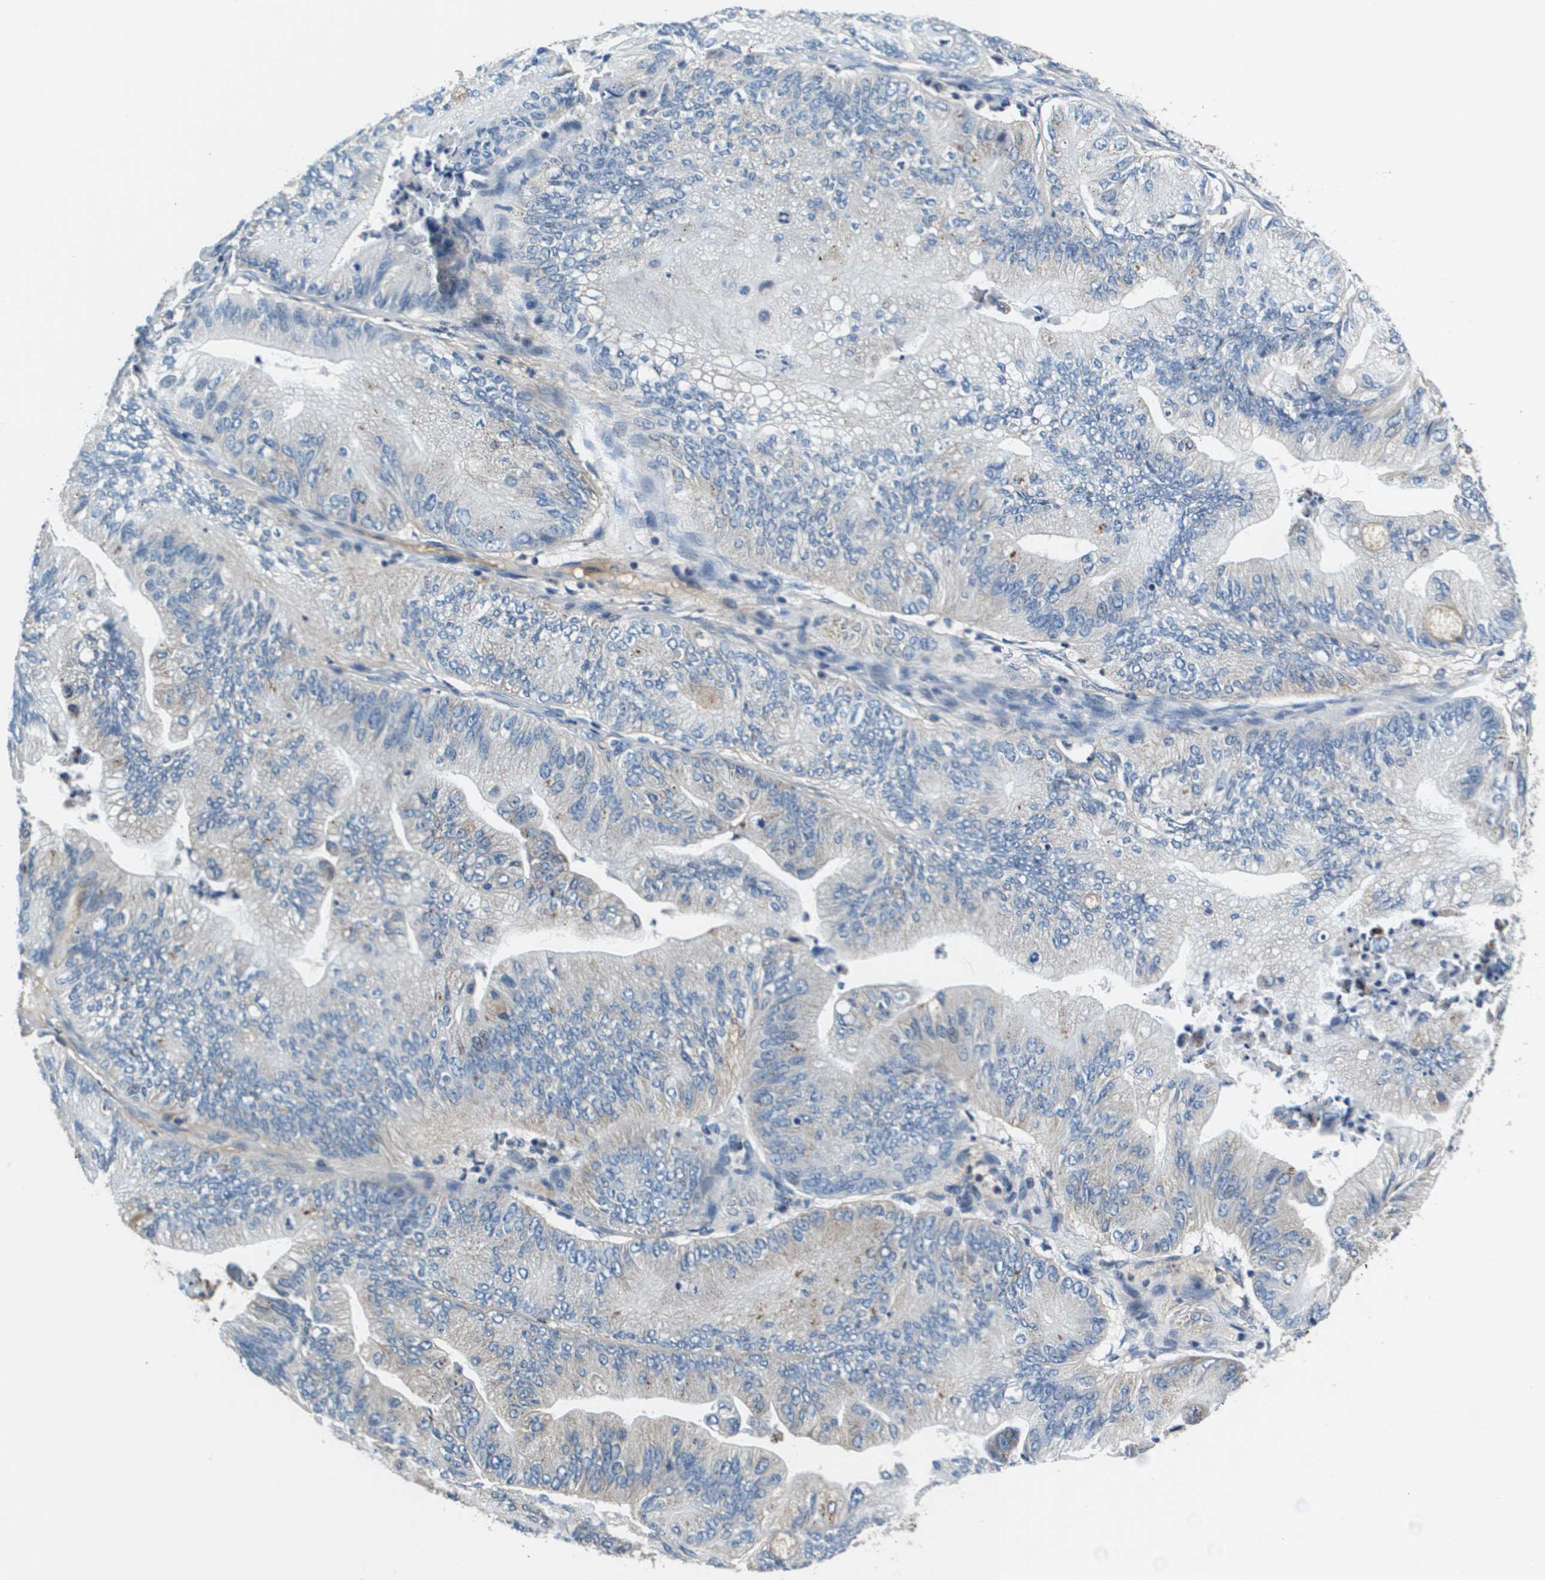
{"staining": {"intensity": "negative", "quantity": "none", "location": "none"}, "tissue": "ovarian cancer", "cell_type": "Tumor cells", "image_type": "cancer", "snomed": [{"axis": "morphology", "description": "Cystadenocarcinoma, mucinous, NOS"}, {"axis": "topography", "description": "Ovary"}], "caption": "Protein analysis of mucinous cystadenocarcinoma (ovarian) demonstrates no significant expression in tumor cells.", "gene": "KCNQ5", "patient": {"sex": "female", "age": 61}}